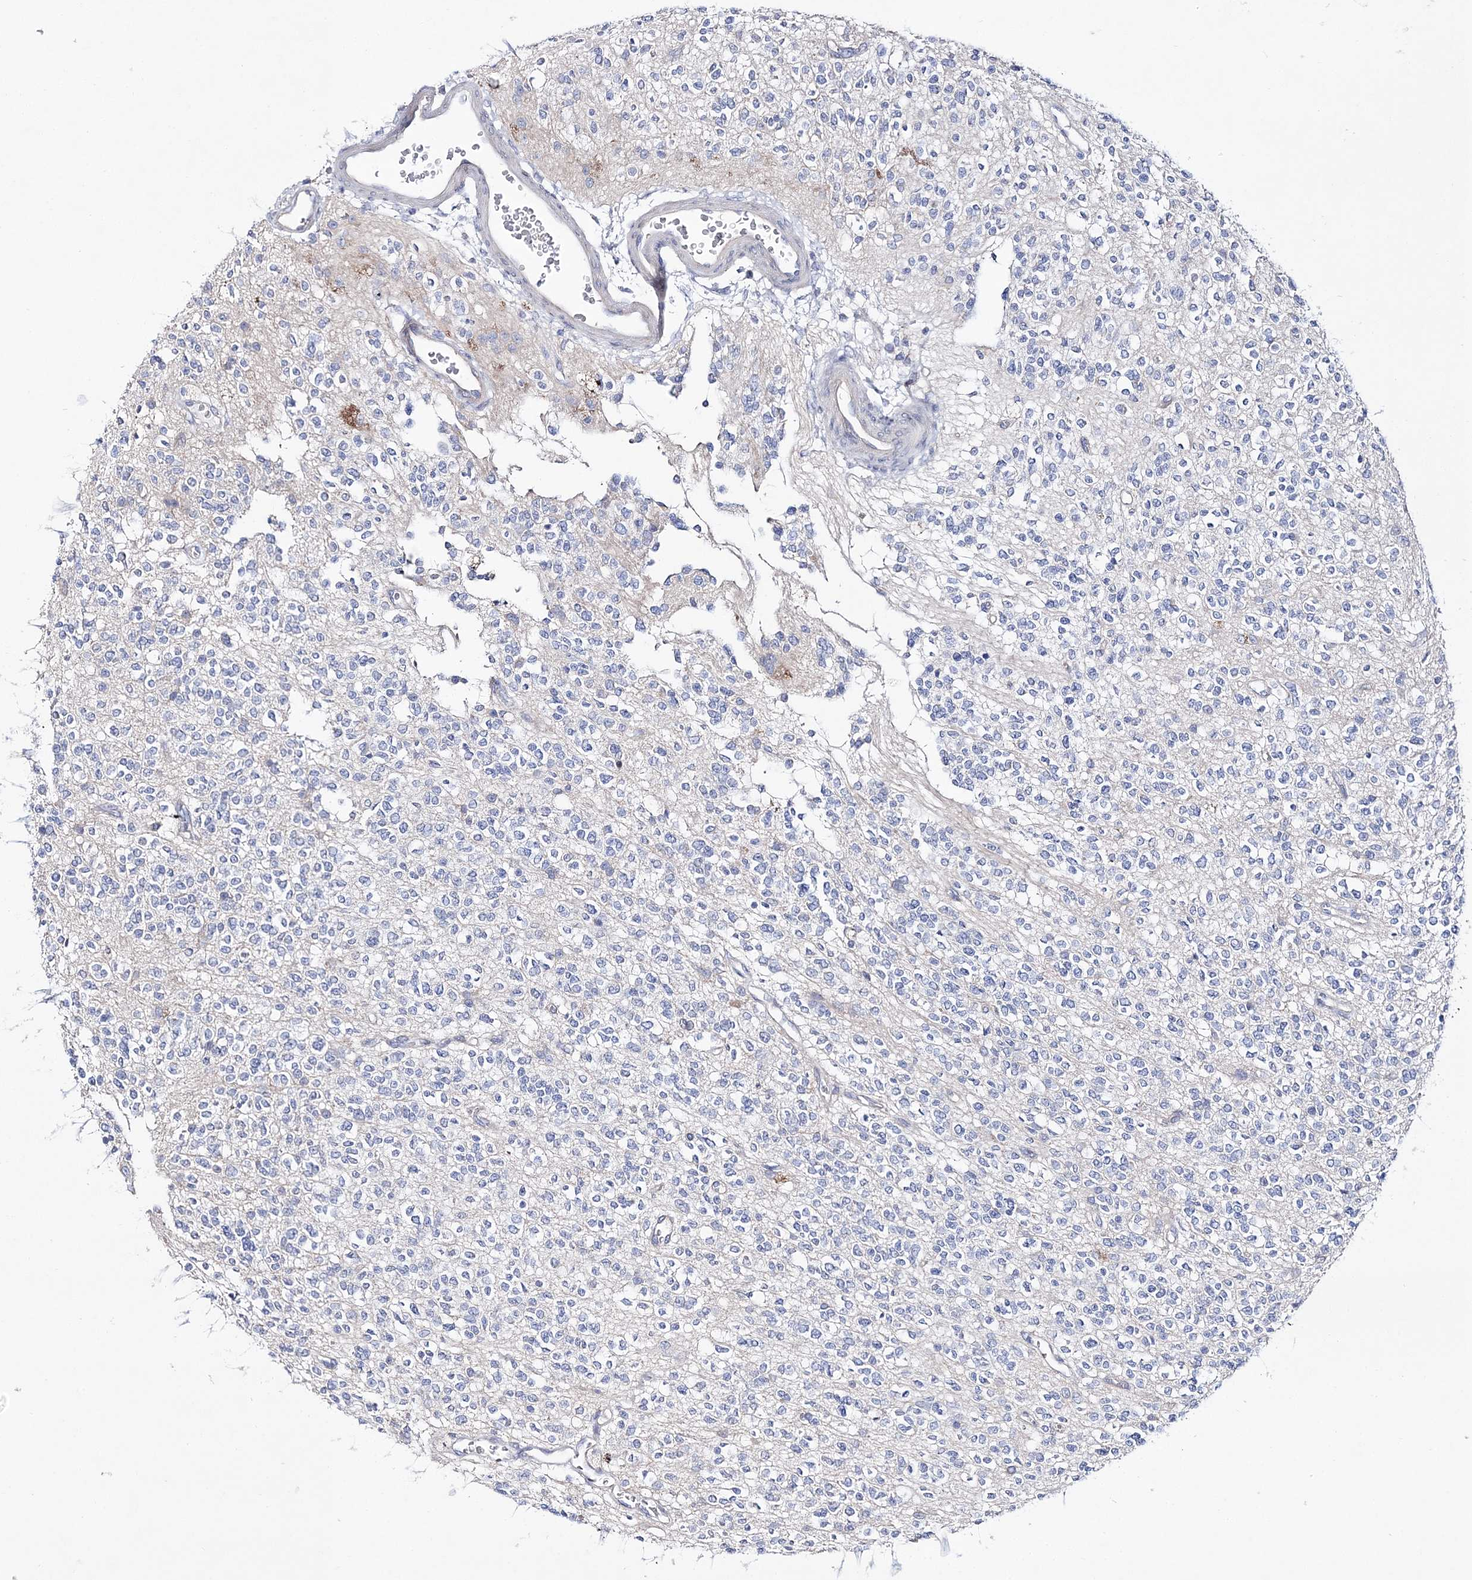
{"staining": {"intensity": "negative", "quantity": "none", "location": "none"}, "tissue": "glioma", "cell_type": "Tumor cells", "image_type": "cancer", "snomed": [{"axis": "morphology", "description": "Glioma, malignant, High grade"}, {"axis": "topography", "description": "Brain"}], "caption": "The micrograph exhibits no staining of tumor cells in glioma. (Brightfield microscopy of DAB immunohistochemistry at high magnification).", "gene": "ANO1", "patient": {"sex": "male", "age": 34}}